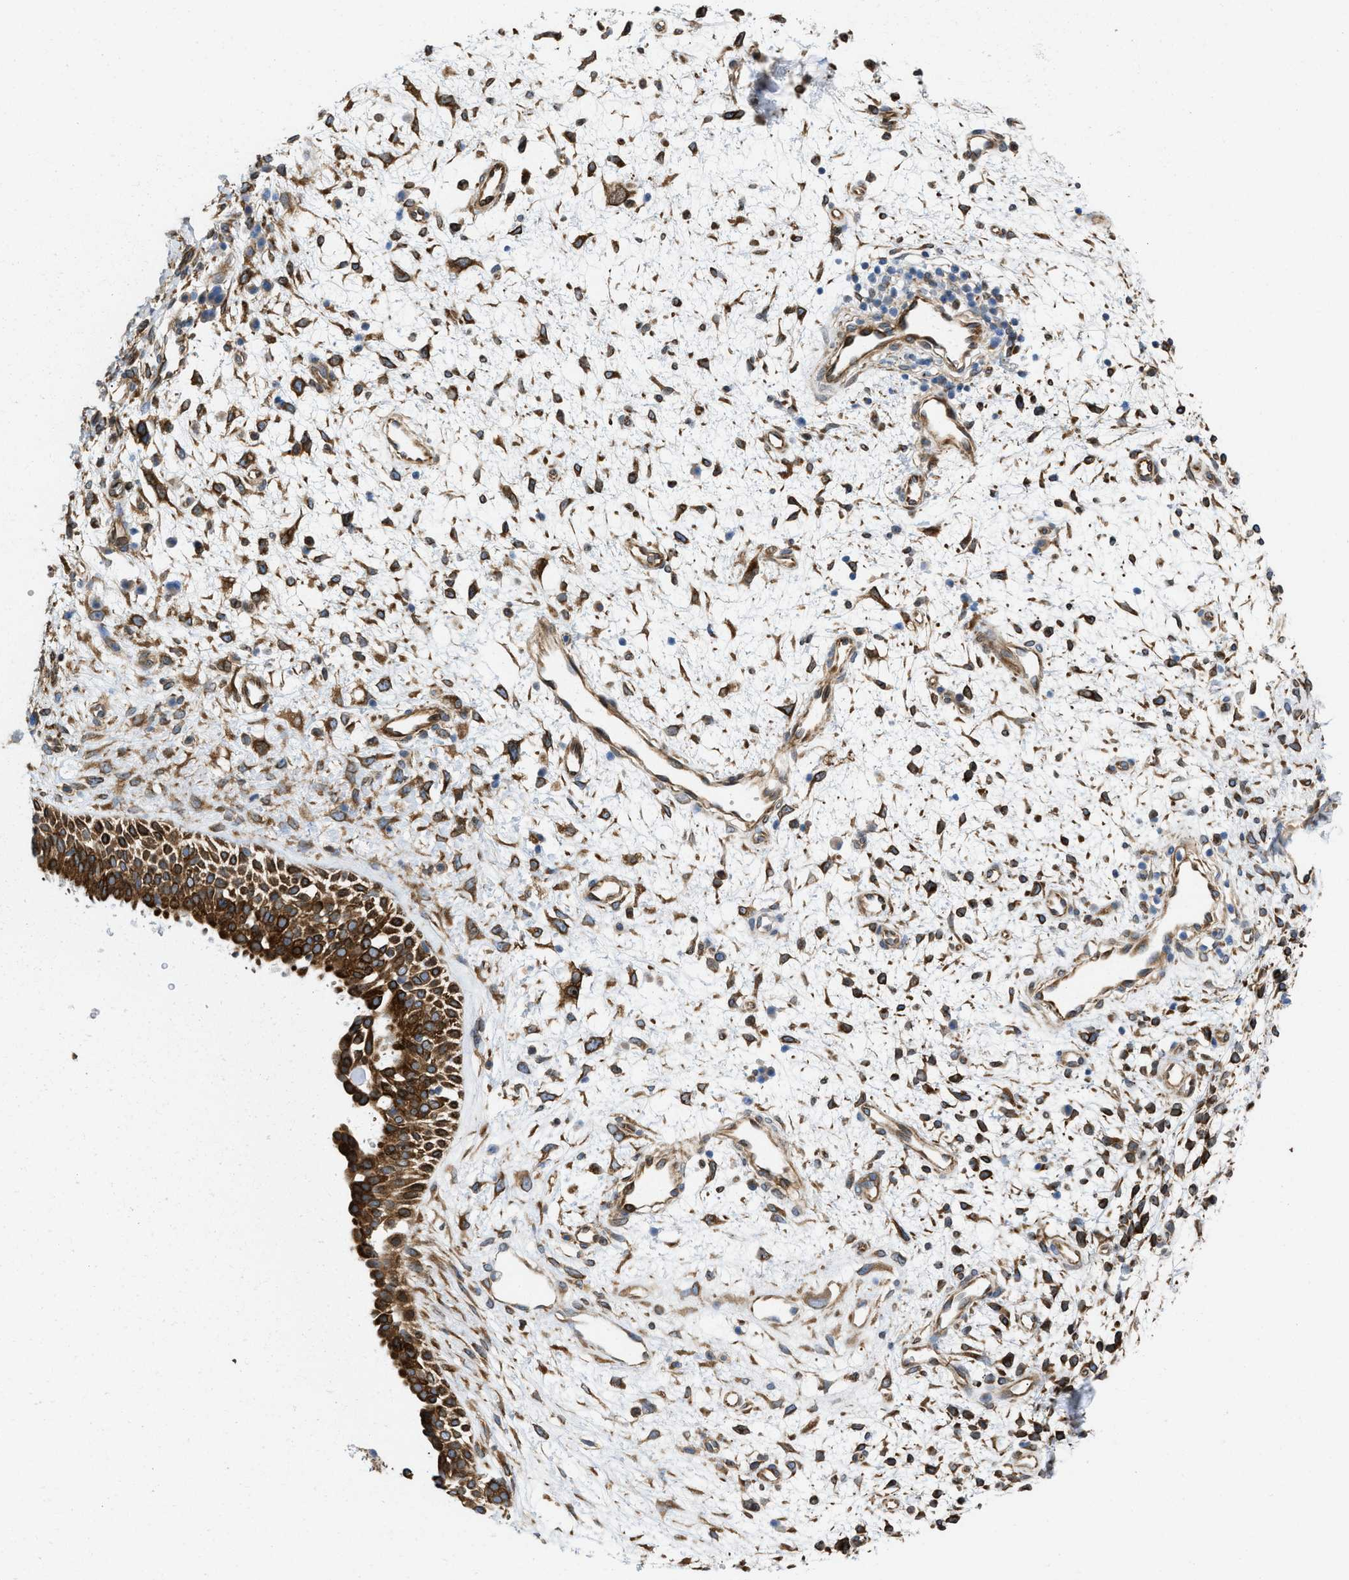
{"staining": {"intensity": "strong", "quantity": ">75%", "location": "cytoplasmic/membranous"}, "tissue": "nasopharynx", "cell_type": "Respiratory epithelial cells", "image_type": "normal", "snomed": [{"axis": "morphology", "description": "Normal tissue, NOS"}, {"axis": "topography", "description": "Nasopharynx"}], "caption": "A high-resolution photomicrograph shows immunohistochemistry (IHC) staining of unremarkable nasopharynx, which displays strong cytoplasmic/membranous staining in approximately >75% of respiratory epithelial cells.", "gene": "ERLIN2", "patient": {"sex": "male", "age": 22}}